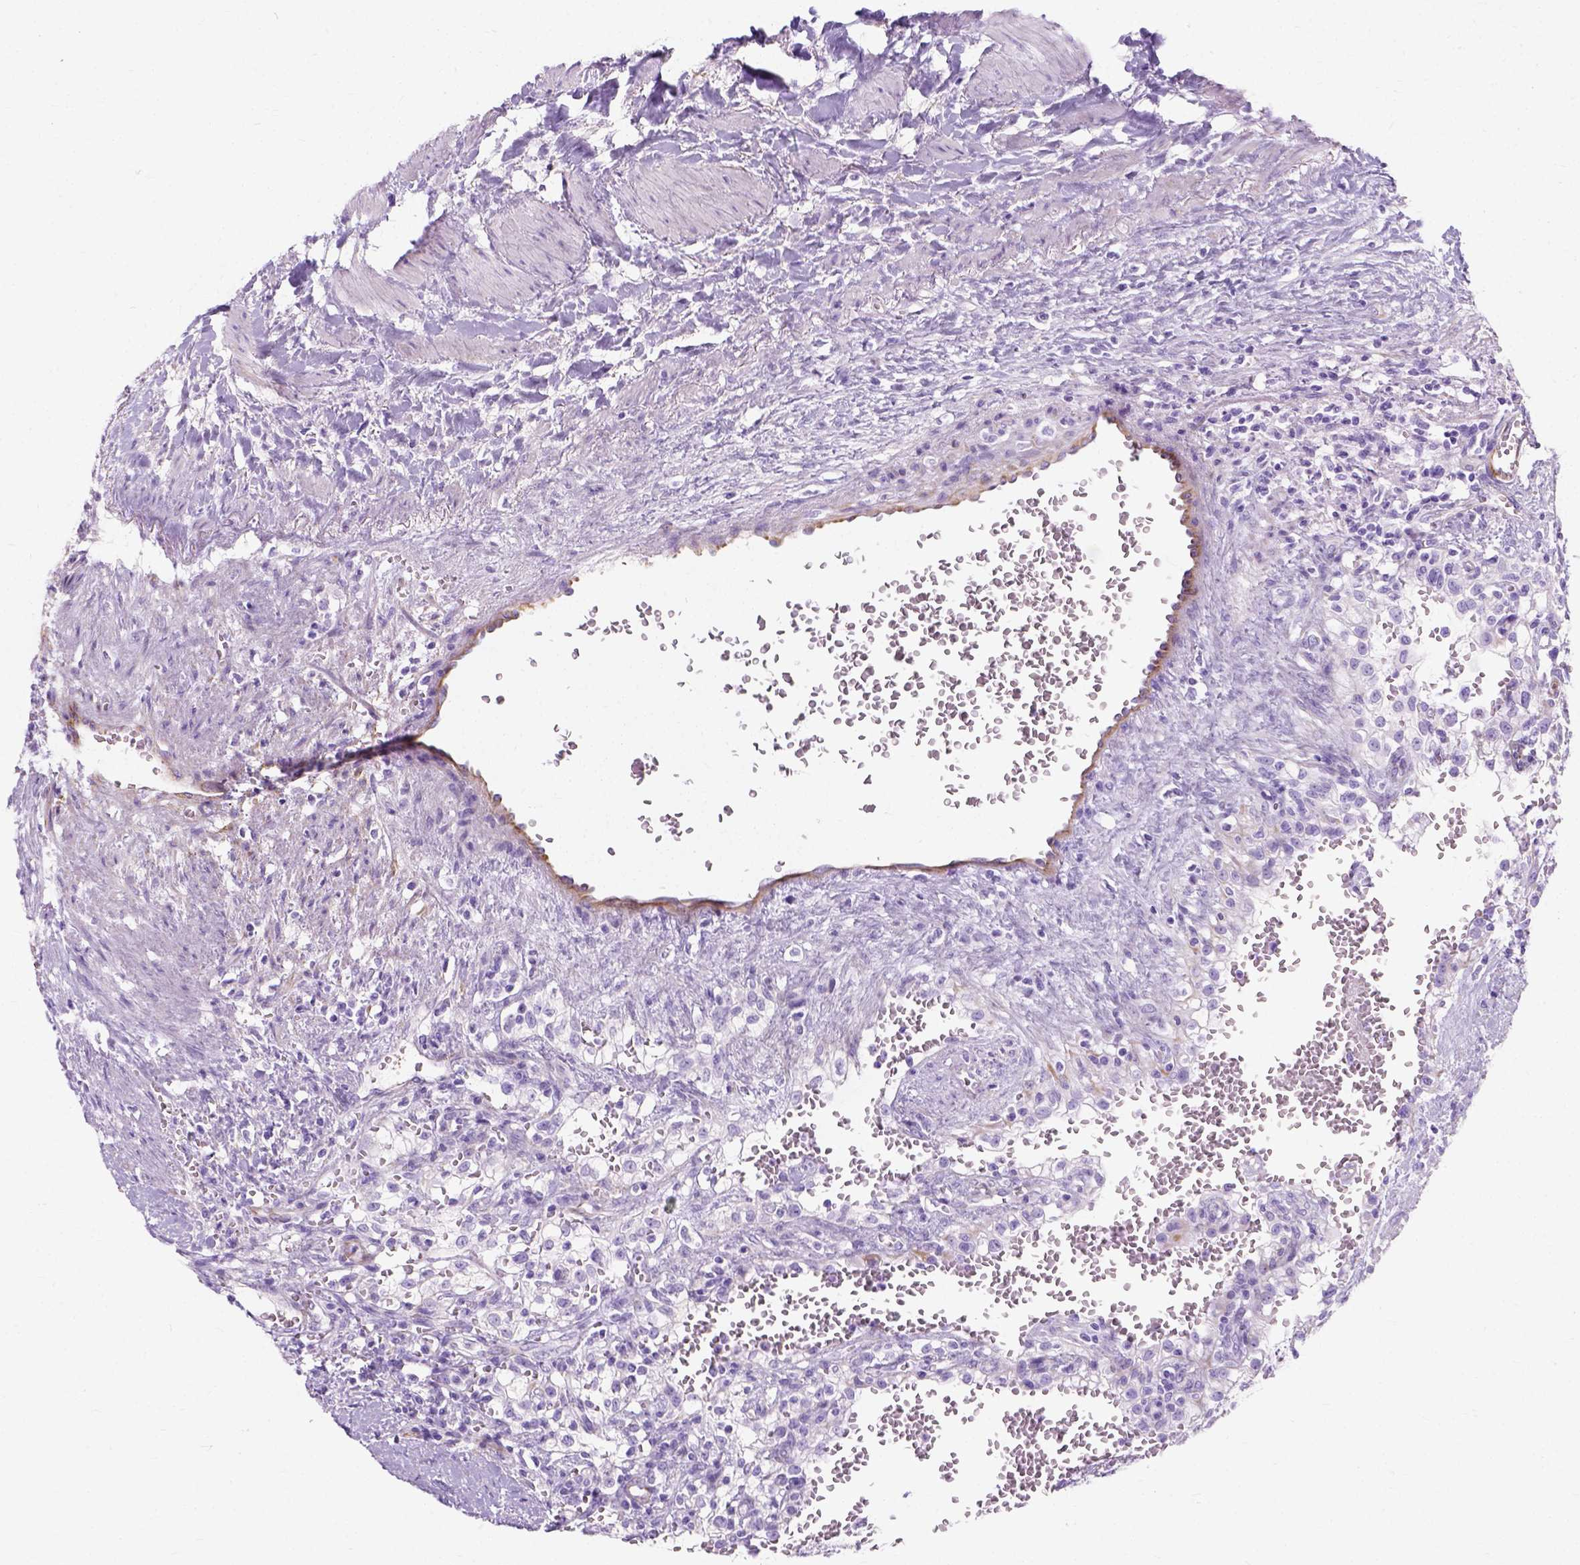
{"staining": {"intensity": "negative", "quantity": "none", "location": "none"}, "tissue": "renal cancer", "cell_type": "Tumor cells", "image_type": "cancer", "snomed": [{"axis": "morphology", "description": "Adenocarcinoma, NOS"}, {"axis": "topography", "description": "Kidney"}], "caption": "DAB immunohistochemical staining of human renal cancer displays no significant expression in tumor cells.", "gene": "MYH15", "patient": {"sex": "female", "age": 74}}